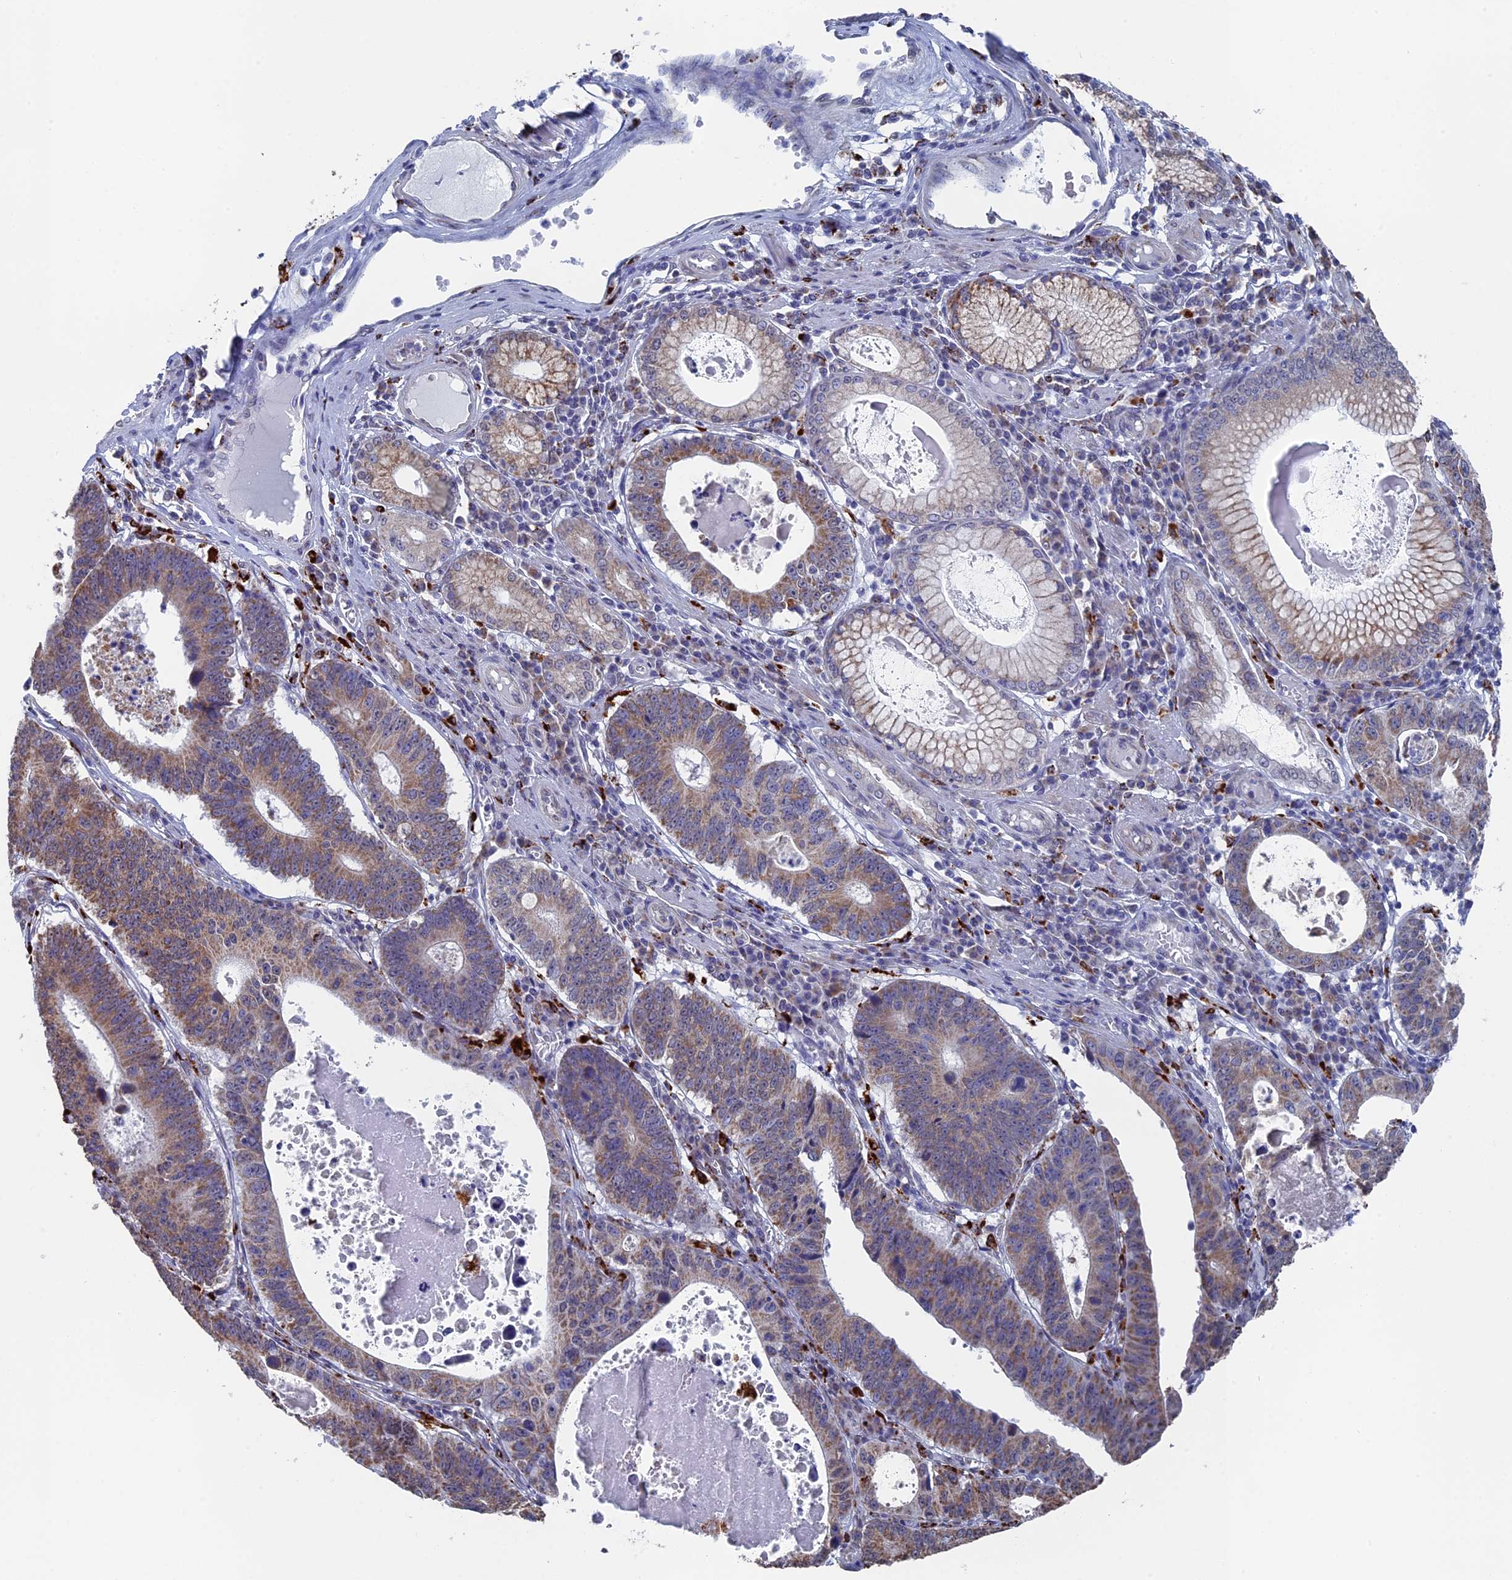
{"staining": {"intensity": "moderate", "quantity": "25%-75%", "location": "cytoplasmic/membranous"}, "tissue": "stomach cancer", "cell_type": "Tumor cells", "image_type": "cancer", "snomed": [{"axis": "morphology", "description": "Adenocarcinoma, NOS"}, {"axis": "topography", "description": "Stomach"}], "caption": "The image reveals immunohistochemical staining of stomach adenocarcinoma. There is moderate cytoplasmic/membranous expression is seen in about 25%-75% of tumor cells.", "gene": "SMG9", "patient": {"sex": "male", "age": 59}}